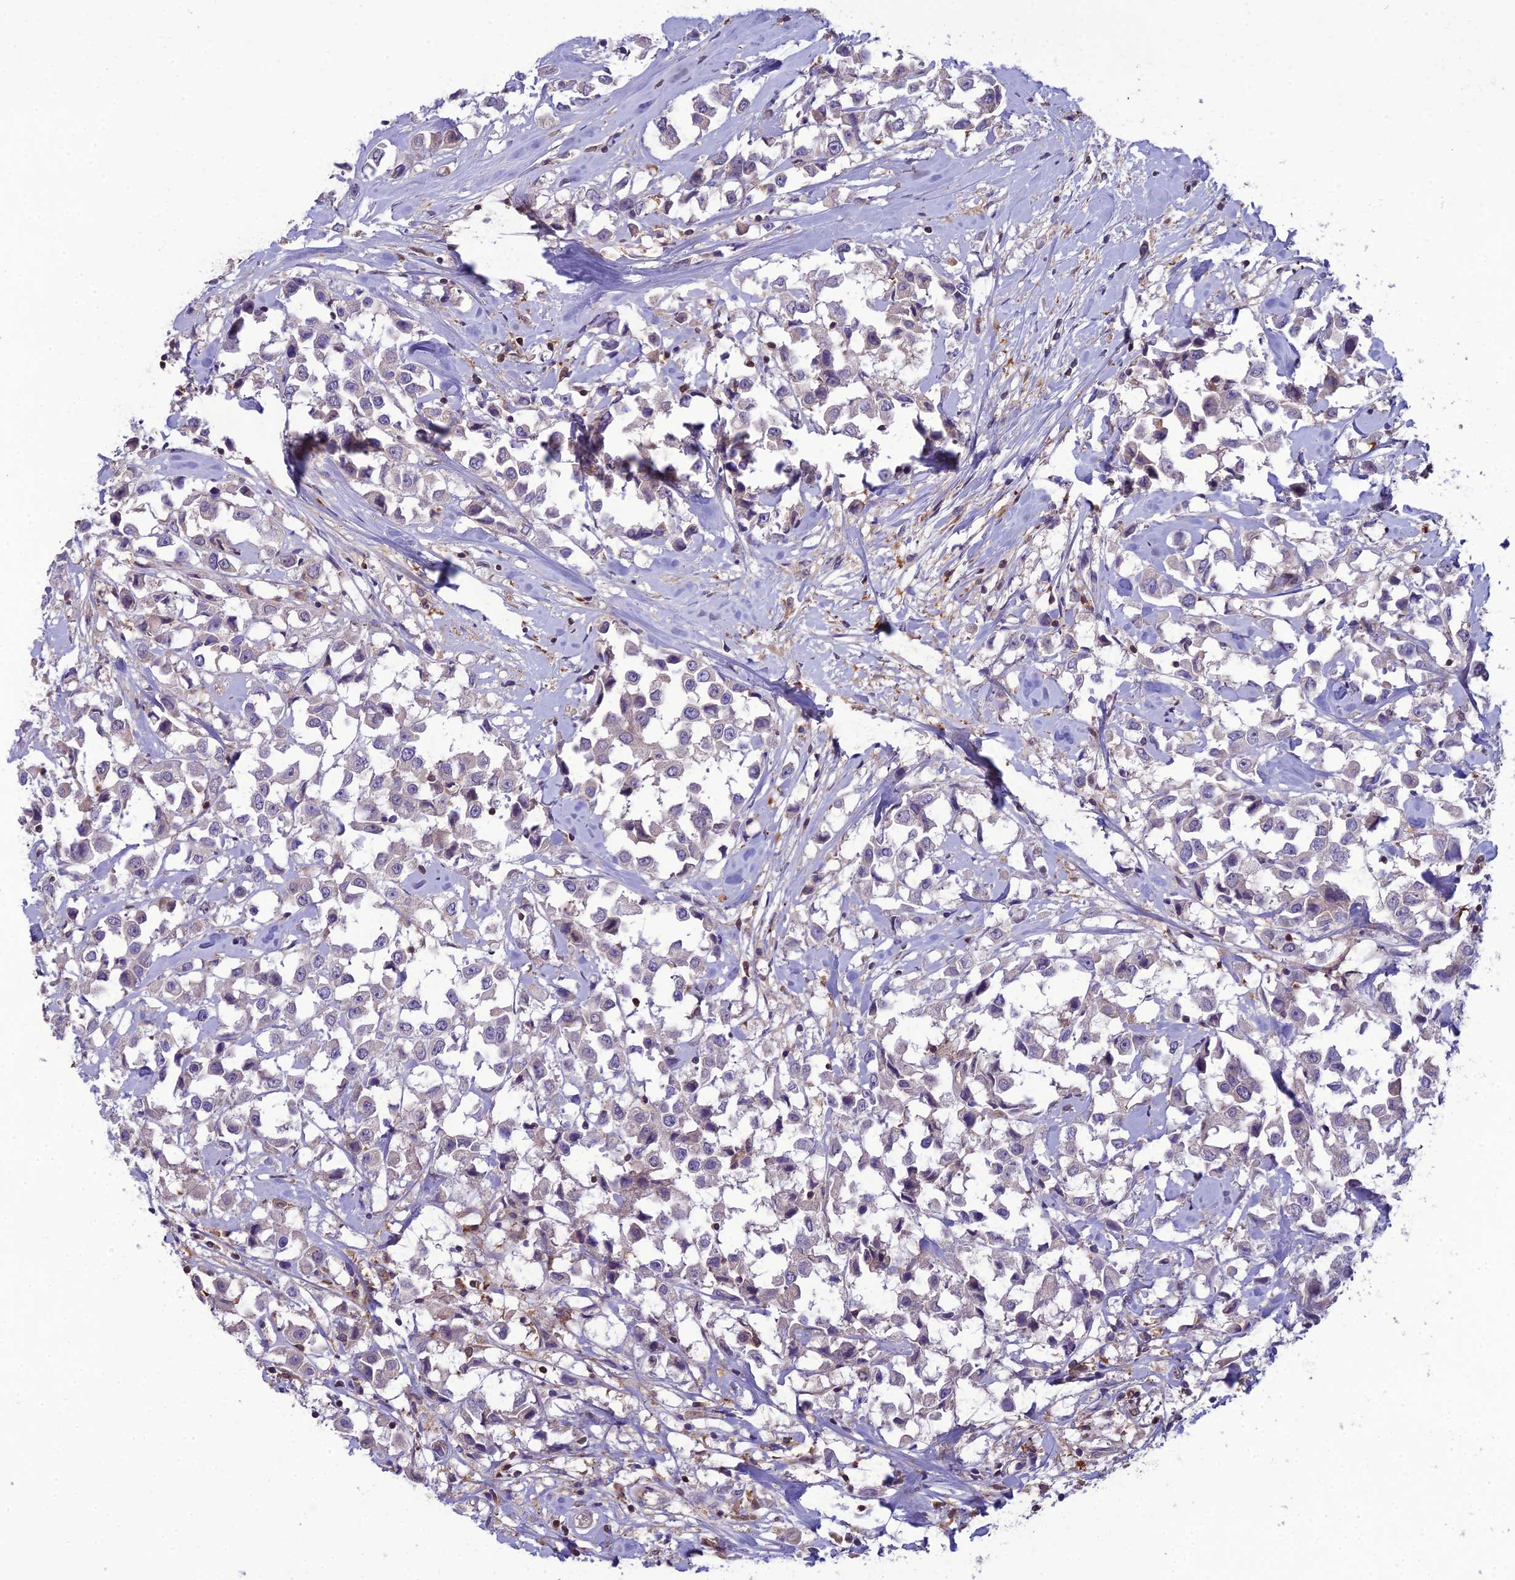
{"staining": {"intensity": "weak", "quantity": "<25%", "location": "cytoplasmic/membranous"}, "tissue": "breast cancer", "cell_type": "Tumor cells", "image_type": "cancer", "snomed": [{"axis": "morphology", "description": "Duct carcinoma"}, {"axis": "topography", "description": "Breast"}], "caption": "There is no significant positivity in tumor cells of breast cancer.", "gene": "GDF6", "patient": {"sex": "female", "age": 61}}